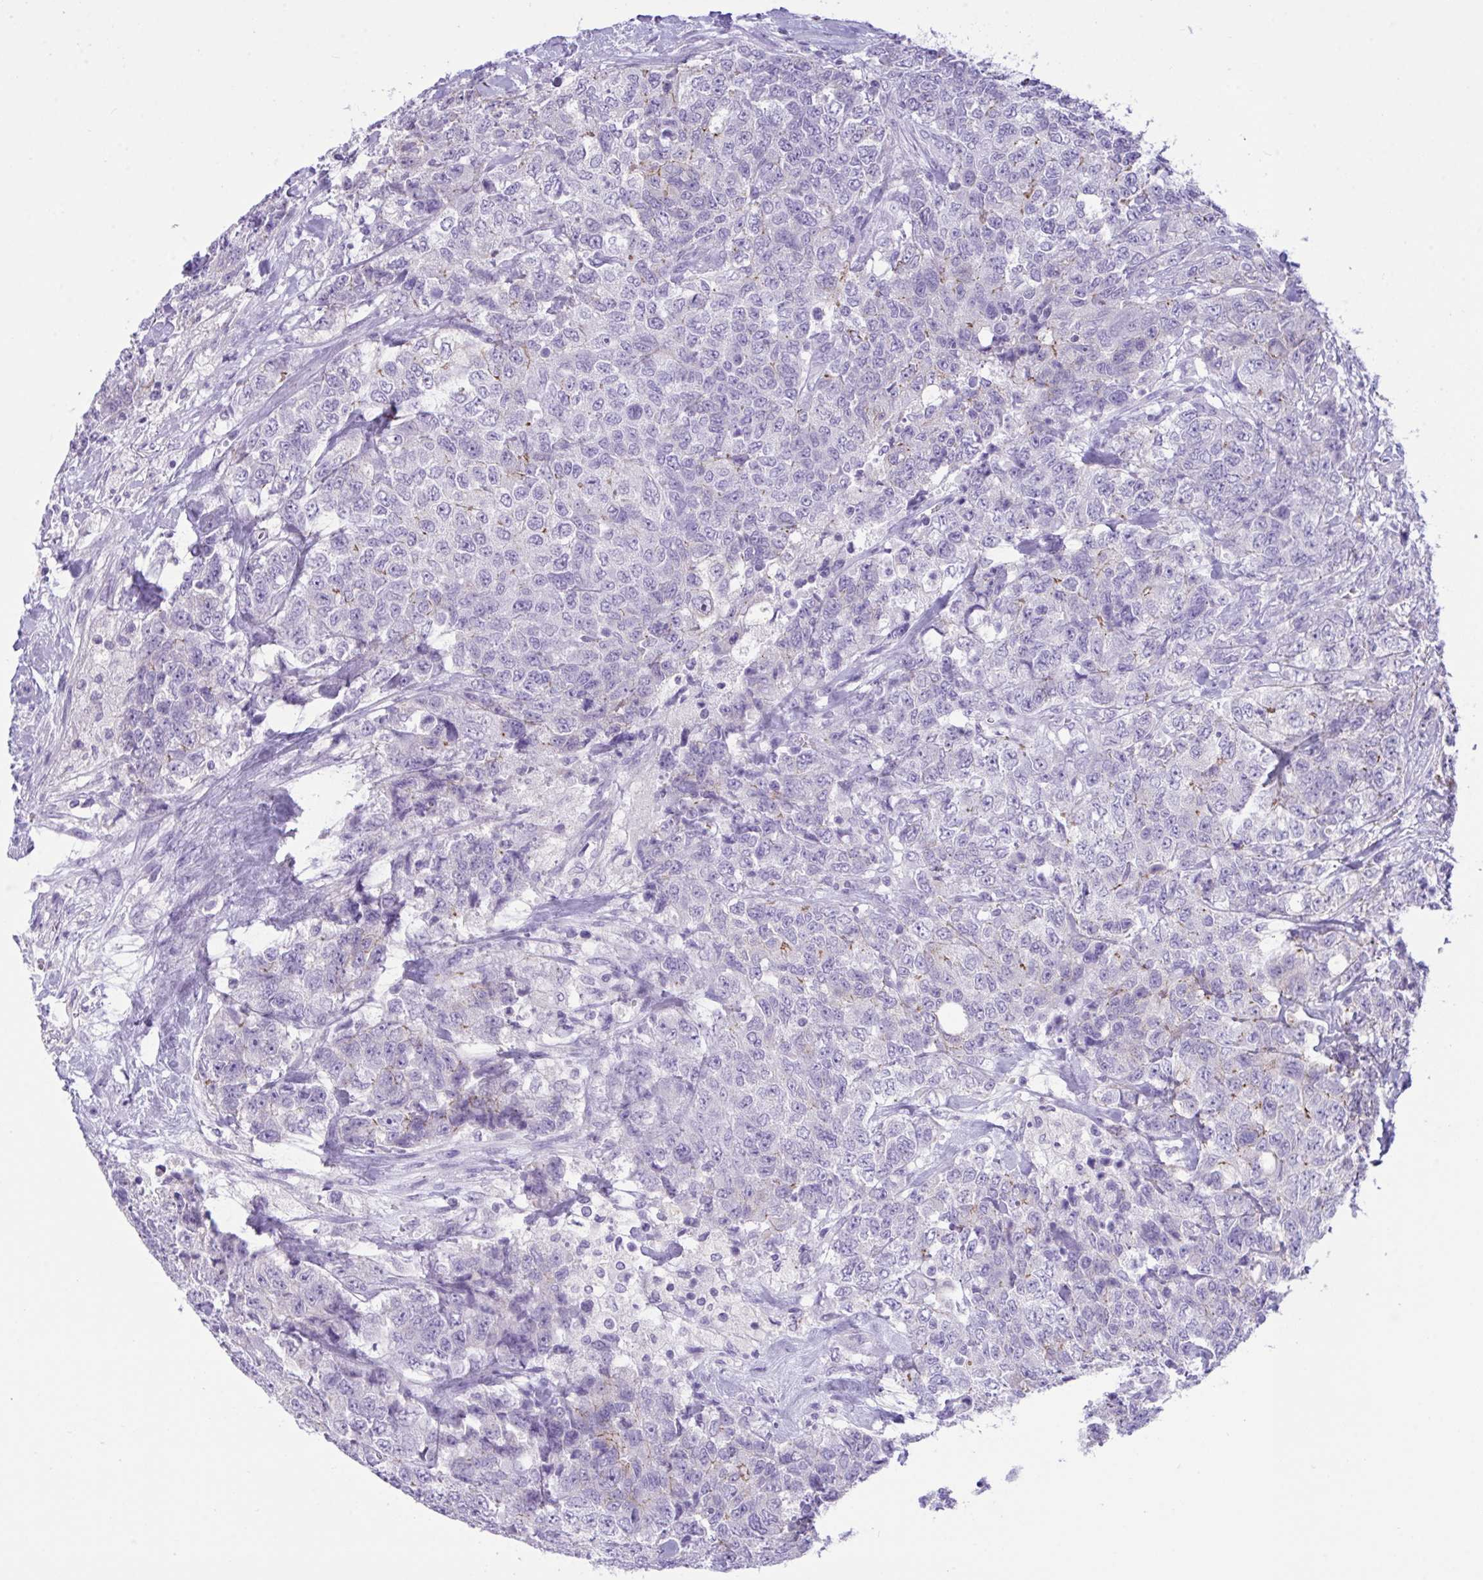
{"staining": {"intensity": "weak", "quantity": "<25%", "location": "cytoplasmic/membranous"}, "tissue": "urothelial cancer", "cell_type": "Tumor cells", "image_type": "cancer", "snomed": [{"axis": "morphology", "description": "Urothelial carcinoma, High grade"}, {"axis": "topography", "description": "Urinary bladder"}], "caption": "High-grade urothelial carcinoma was stained to show a protein in brown. There is no significant expression in tumor cells.", "gene": "GLB1L2", "patient": {"sex": "female", "age": 78}}